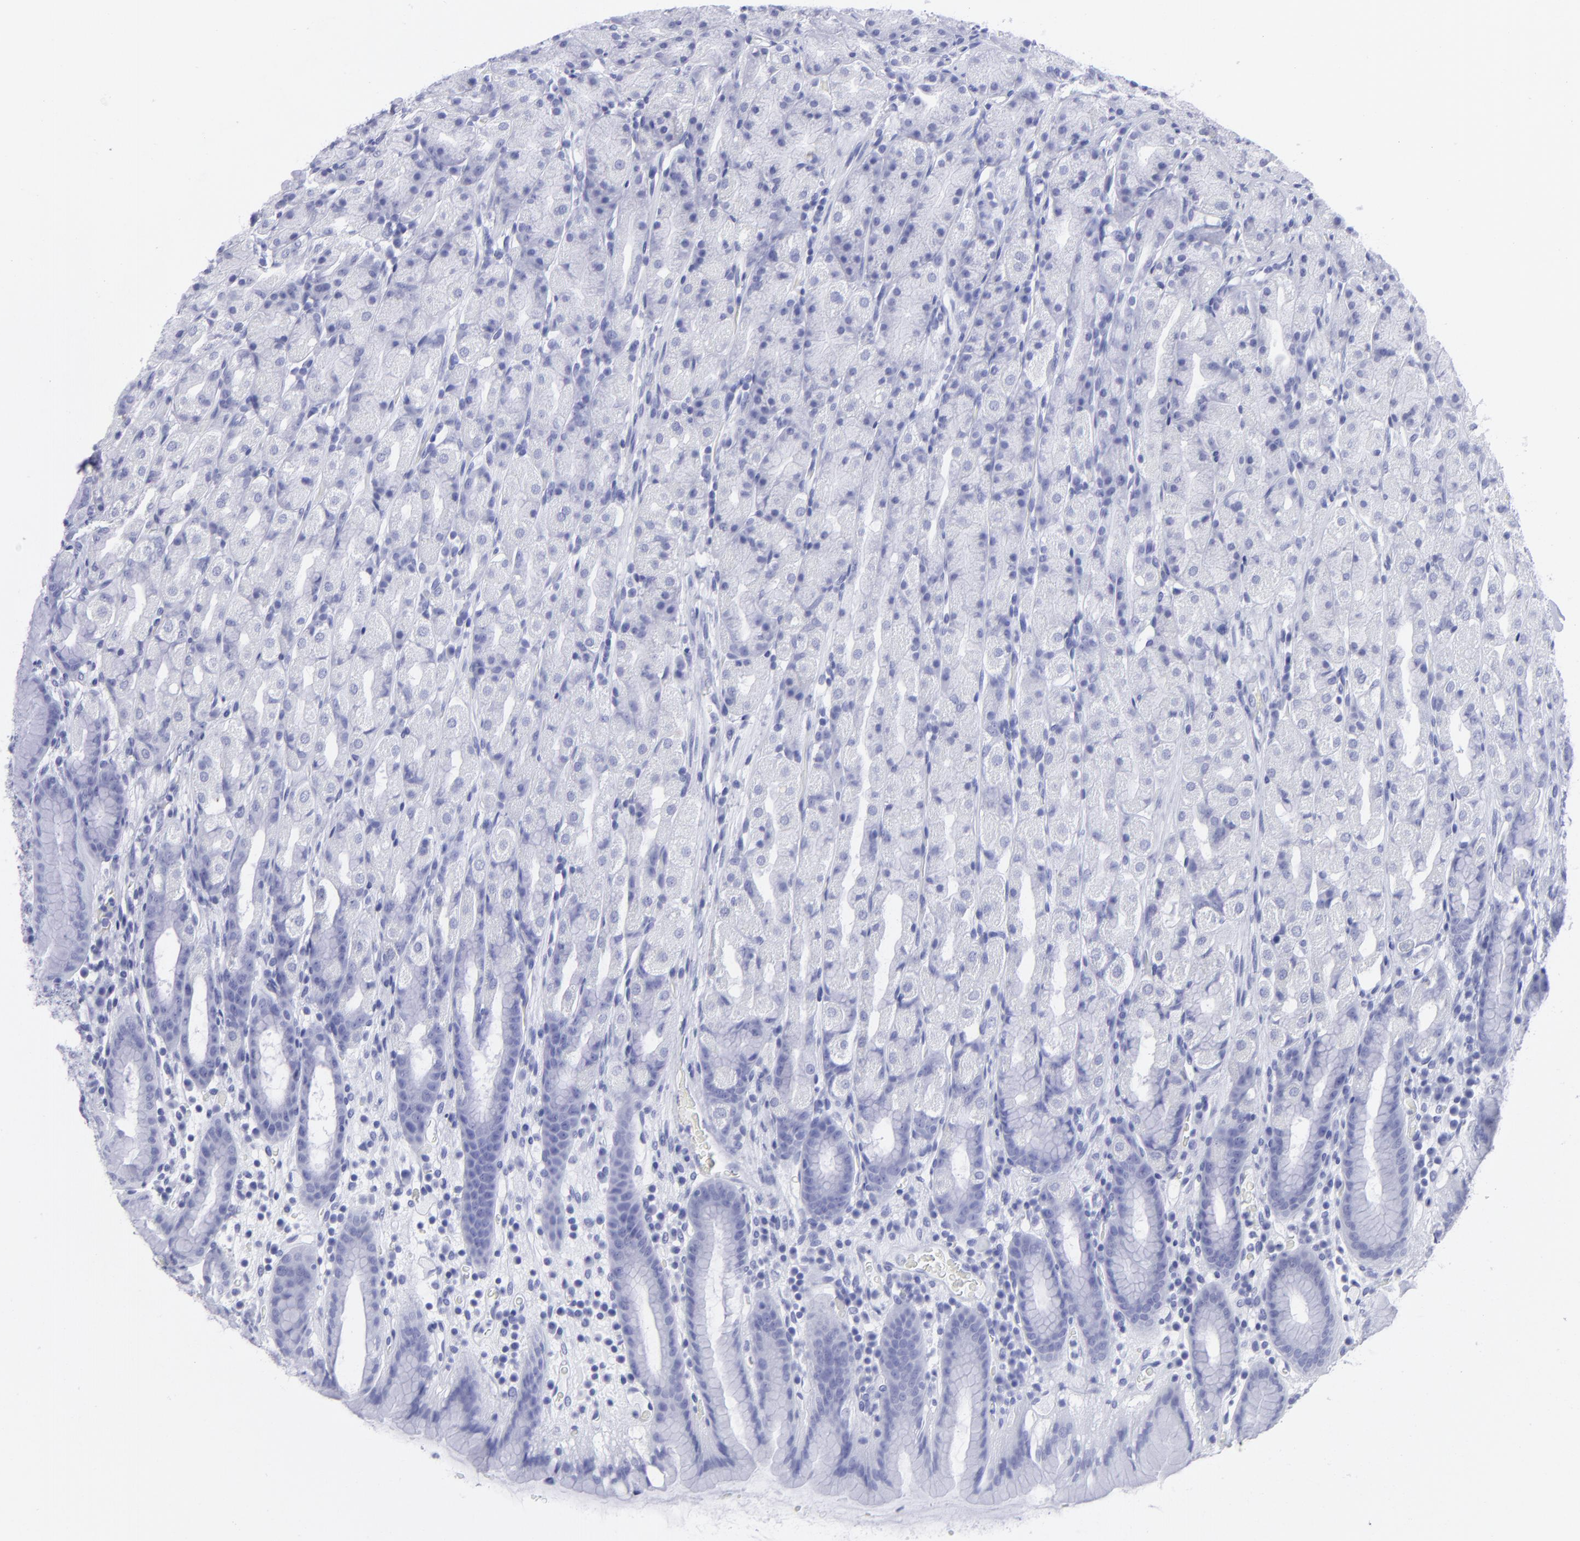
{"staining": {"intensity": "negative", "quantity": "none", "location": "none"}, "tissue": "stomach", "cell_type": "Glandular cells", "image_type": "normal", "snomed": [{"axis": "morphology", "description": "Normal tissue, NOS"}, {"axis": "topography", "description": "Stomach, upper"}], "caption": "A high-resolution photomicrograph shows IHC staining of unremarkable stomach, which reveals no significant expression in glandular cells.", "gene": "PIP", "patient": {"sex": "male", "age": 68}}